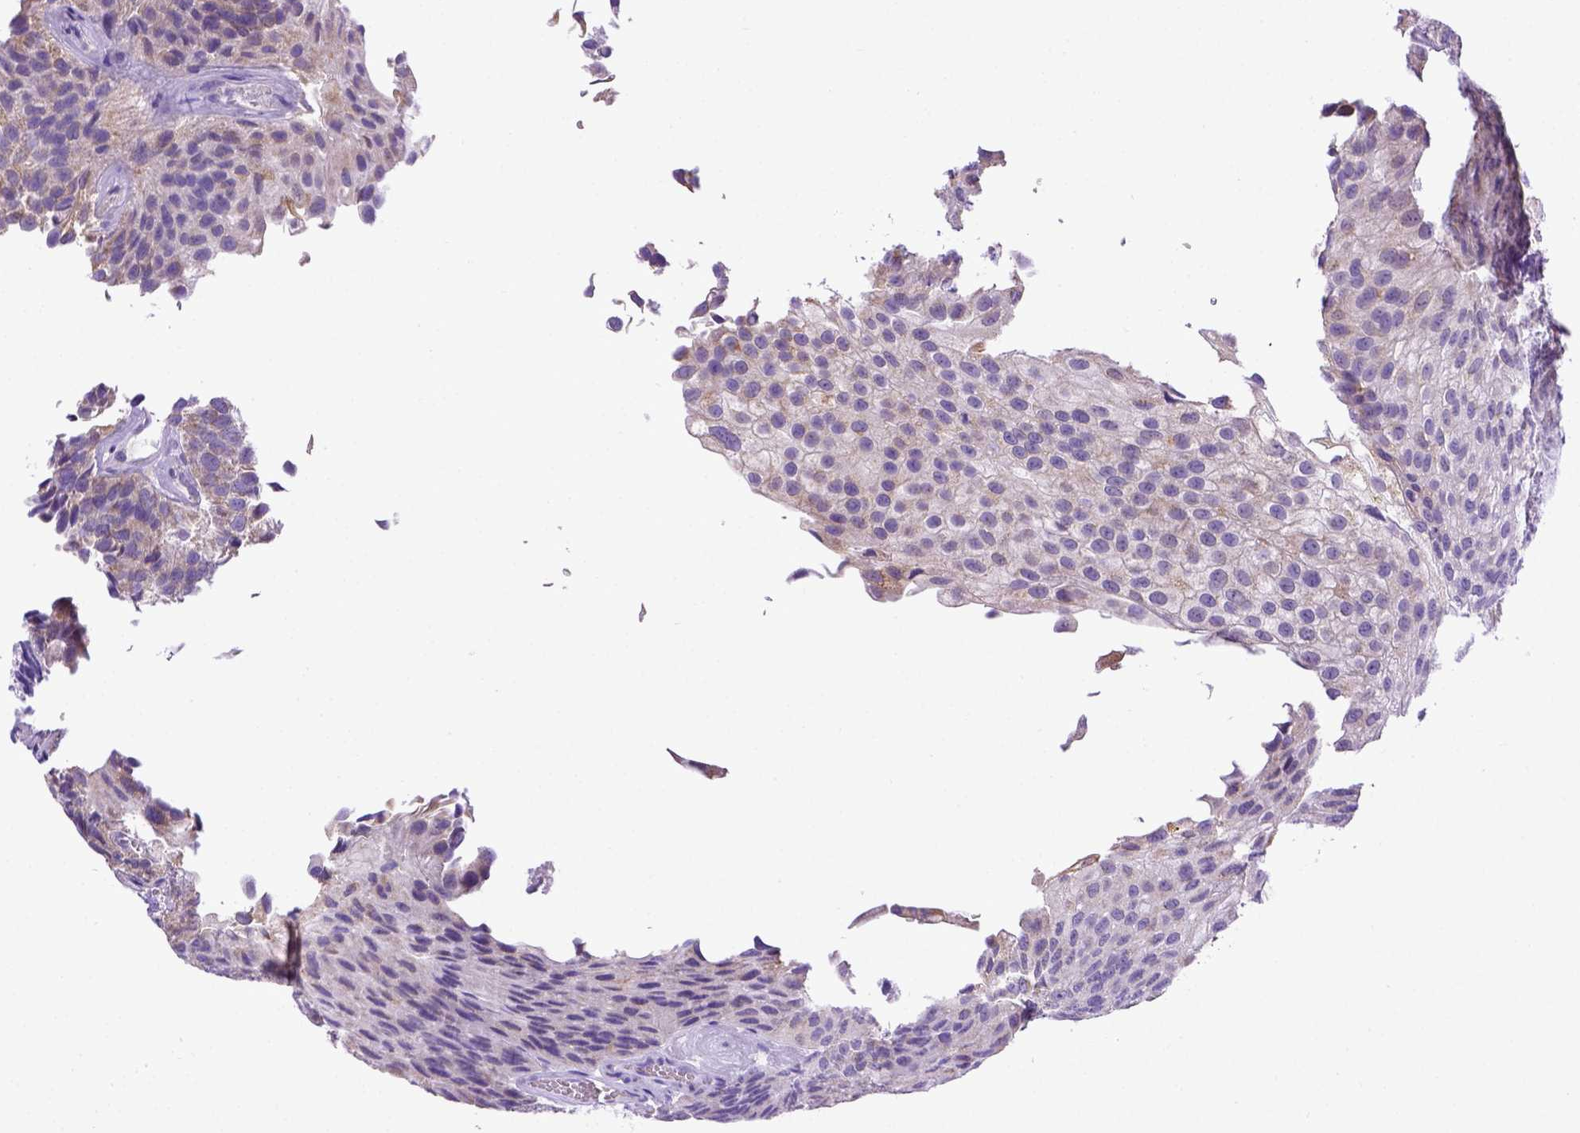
{"staining": {"intensity": "weak", "quantity": "25%-75%", "location": "cytoplasmic/membranous"}, "tissue": "urothelial cancer", "cell_type": "Tumor cells", "image_type": "cancer", "snomed": [{"axis": "morphology", "description": "Urothelial carcinoma, NOS"}, {"axis": "topography", "description": "Urinary bladder"}], "caption": "Immunohistochemical staining of human urothelial cancer displays low levels of weak cytoplasmic/membranous protein staining in approximately 25%-75% of tumor cells. (DAB = brown stain, brightfield microscopy at high magnification).", "gene": "SPEF1", "patient": {"sex": "male", "age": 87}}